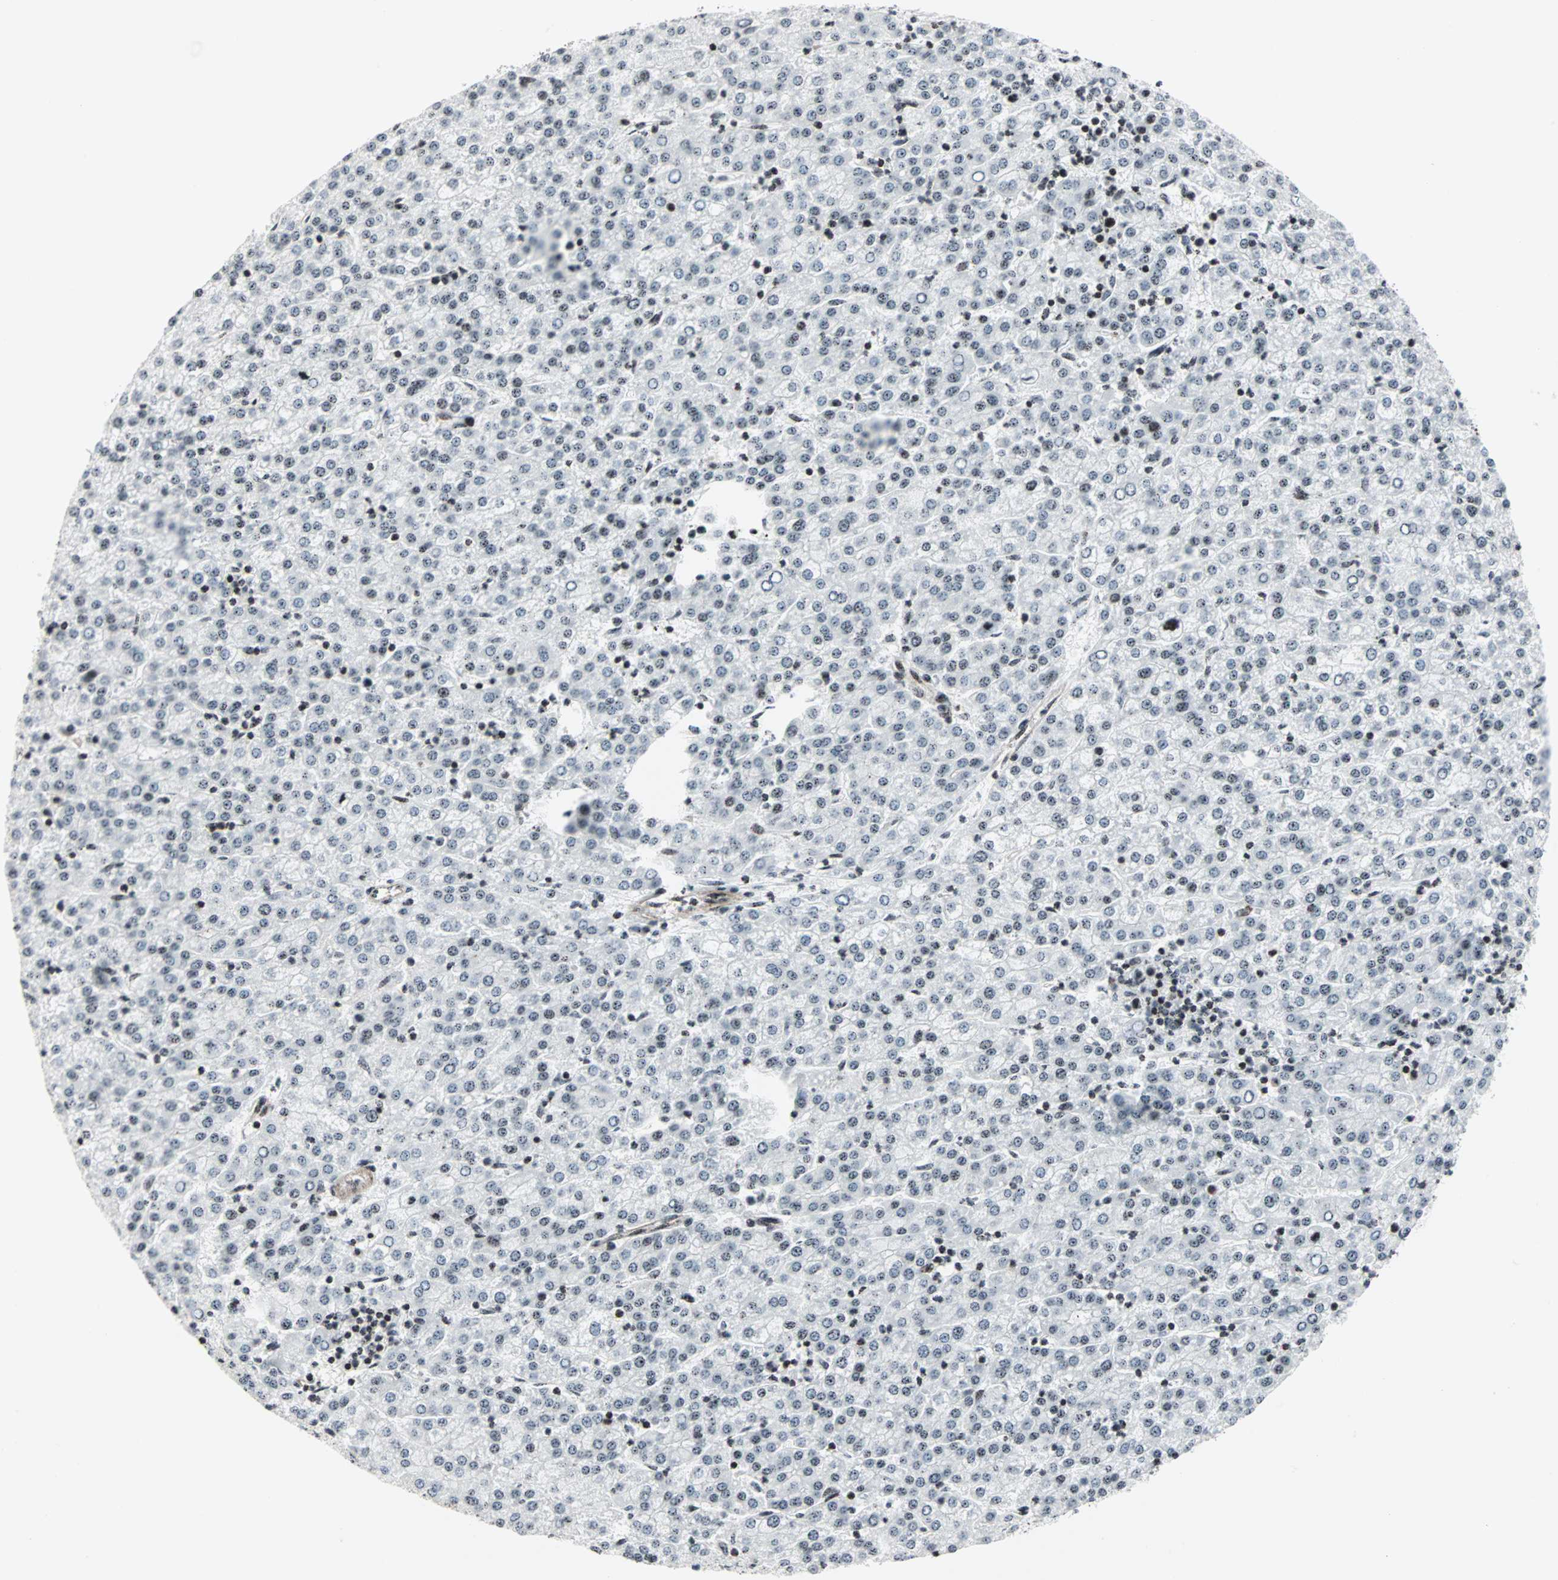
{"staining": {"intensity": "weak", "quantity": "25%-75%", "location": "nuclear"}, "tissue": "liver cancer", "cell_type": "Tumor cells", "image_type": "cancer", "snomed": [{"axis": "morphology", "description": "Carcinoma, Hepatocellular, NOS"}, {"axis": "topography", "description": "Liver"}], "caption": "Hepatocellular carcinoma (liver) stained with immunohistochemistry demonstrates weak nuclear positivity in approximately 25%-75% of tumor cells. The protein is shown in brown color, while the nuclei are stained blue.", "gene": "CENPA", "patient": {"sex": "female", "age": 58}}